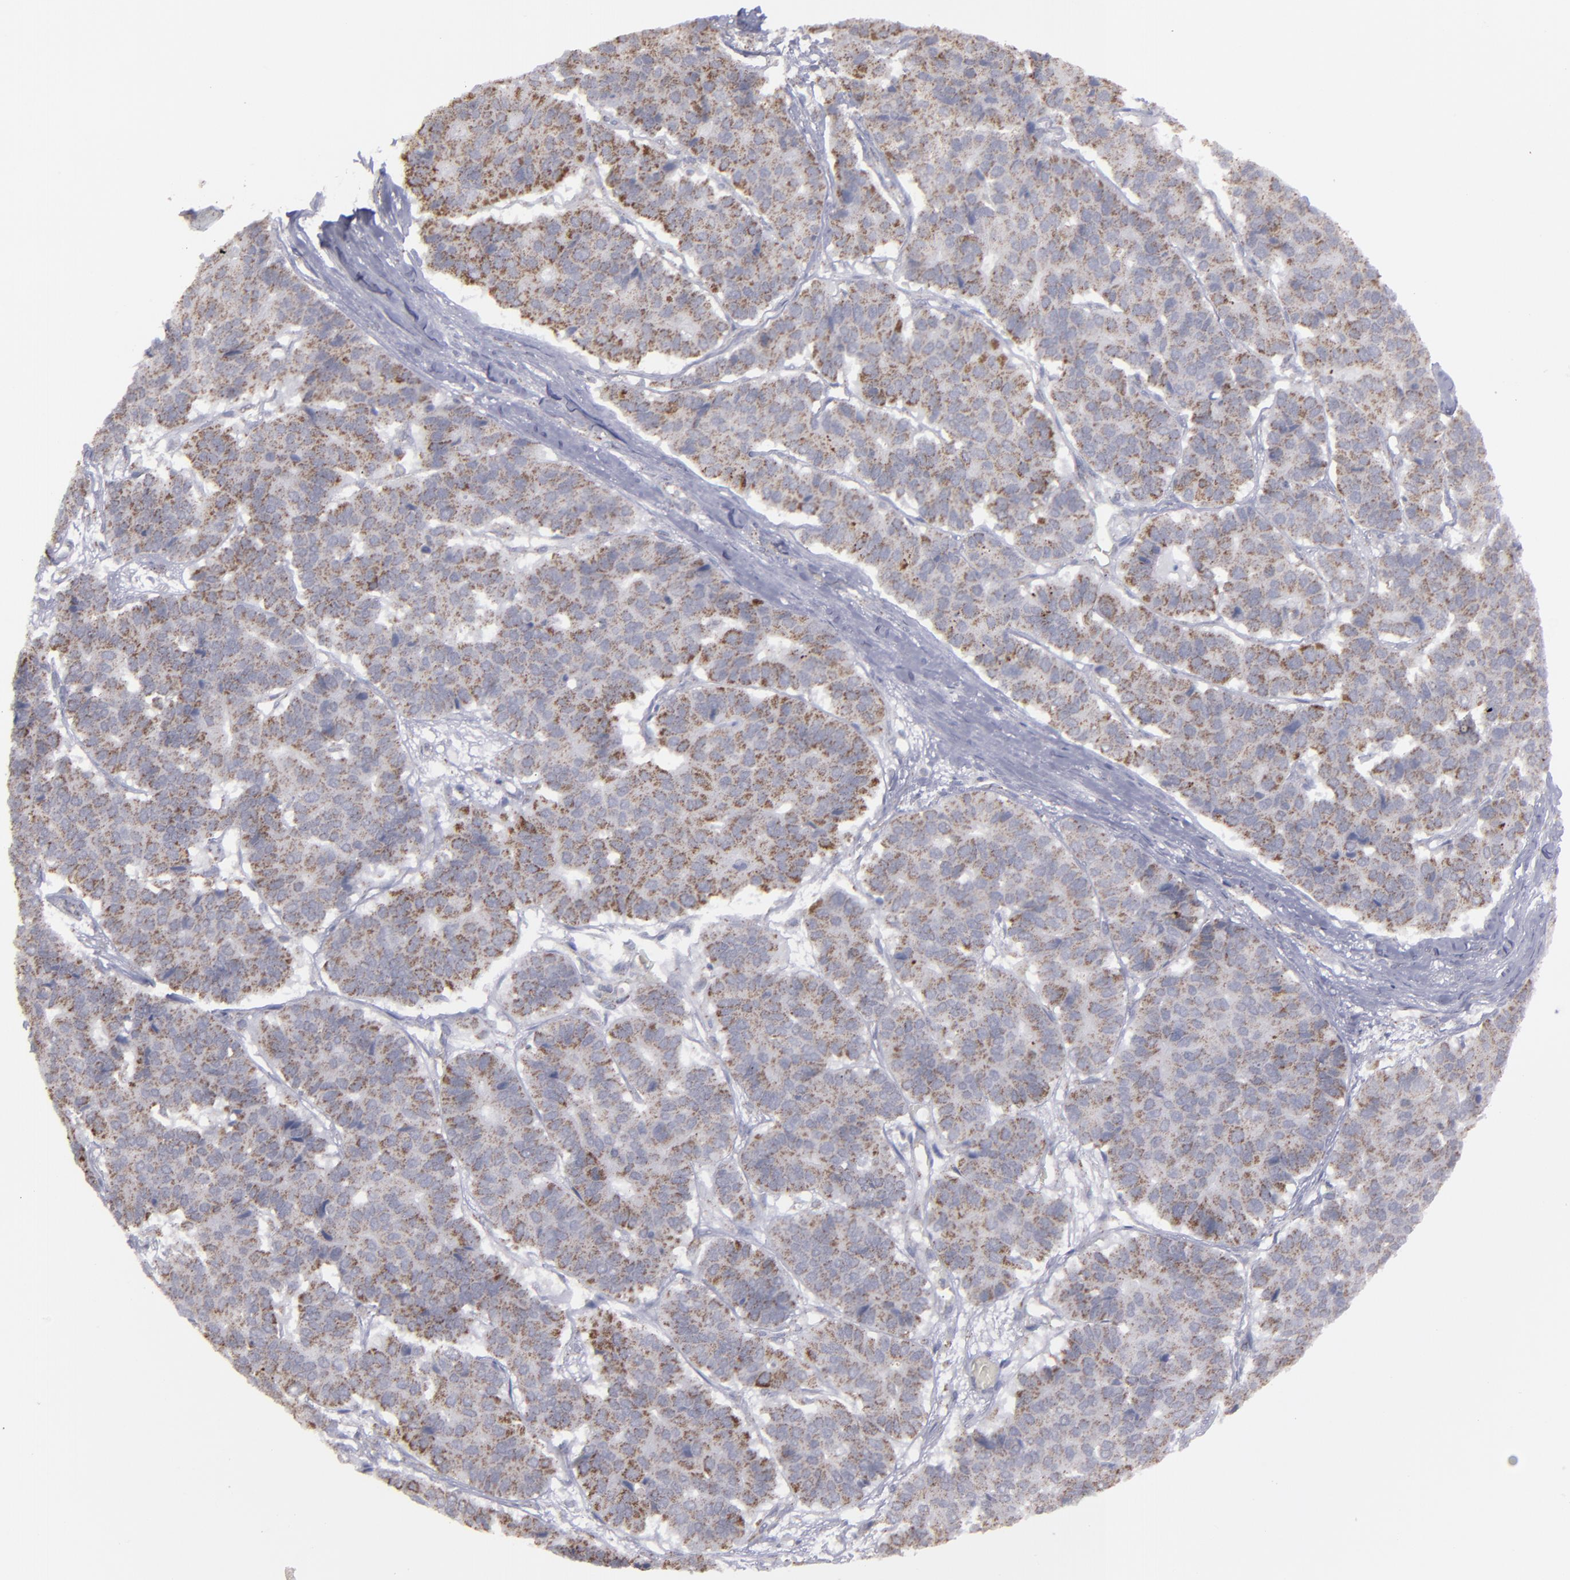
{"staining": {"intensity": "moderate", "quantity": ">75%", "location": "cytoplasmic/membranous"}, "tissue": "pancreatic cancer", "cell_type": "Tumor cells", "image_type": "cancer", "snomed": [{"axis": "morphology", "description": "Adenocarcinoma, NOS"}, {"axis": "topography", "description": "Pancreas"}], "caption": "A brown stain shows moderate cytoplasmic/membranous staining of a protein in human adenocarcinoma (pancreatic) tumor cells.", "gene": "MYOM2", "patient": {"sex": "male", "age": 50}}